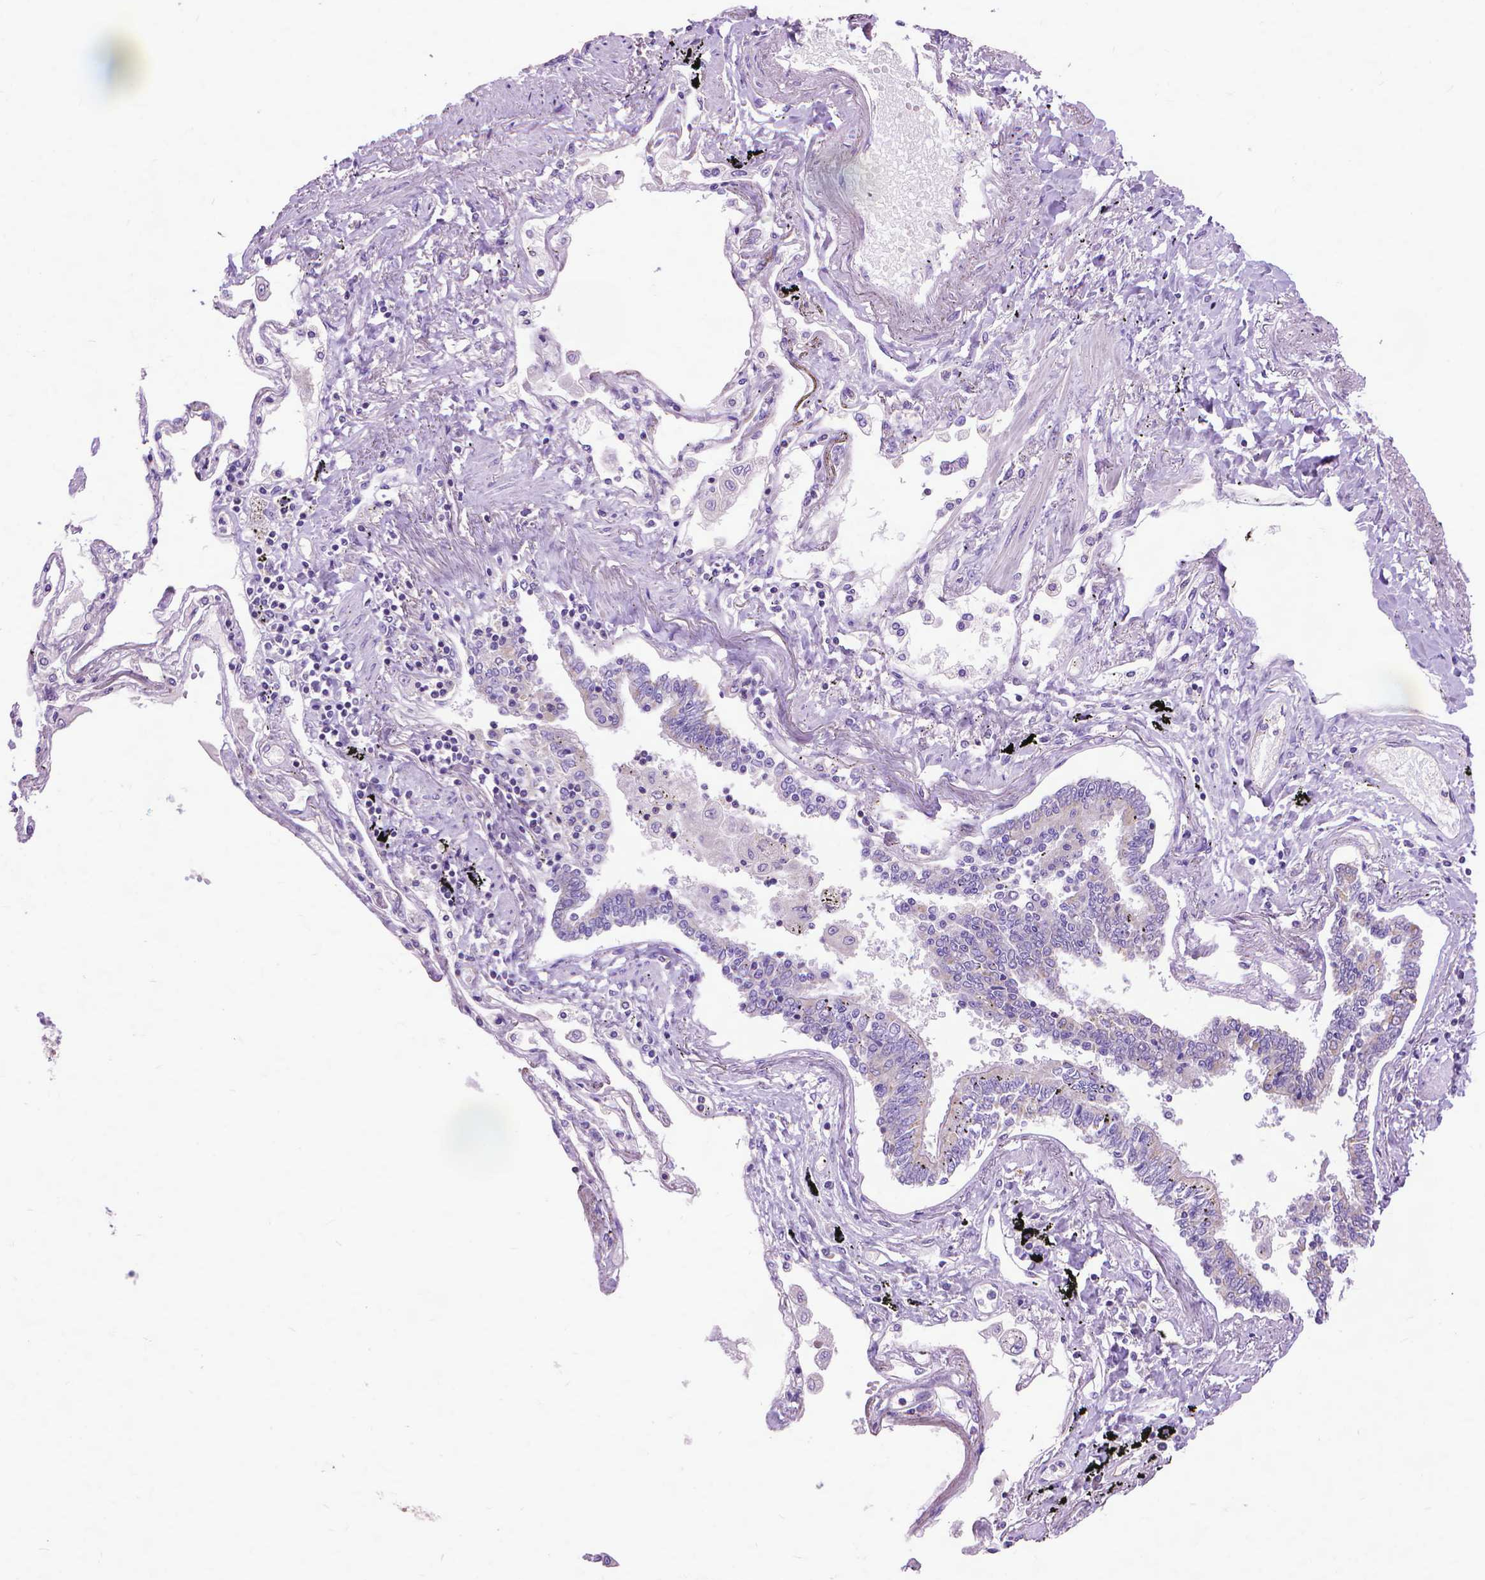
{"staining": {"intensity": "negative", "quantity": "none", "location": "none"}, "tissue": "lung", "cell_type": "Alveolar cells", "image_type": "normal", "snomed": [{"axis": "morphology", "description": "Normal tissue, NOS"}, {"axis": "morphology", "description": "Adenocarcinoma, NOS"}, {"axis": "topography", "description": "Cartilage tissue"}, {"axis": "topography", "description": "Lung"}], "caption": "Lung was stained to show a protein in brown. There is no significant expression in alveolar cells. The staining was performed using DAB to visualize the protein expression in brown, while the nuclei were stained in blue with hematoxylin (Magnification: 20x).", "gene": "SYN1", "patient": {"sex": "female", "age": 67}}